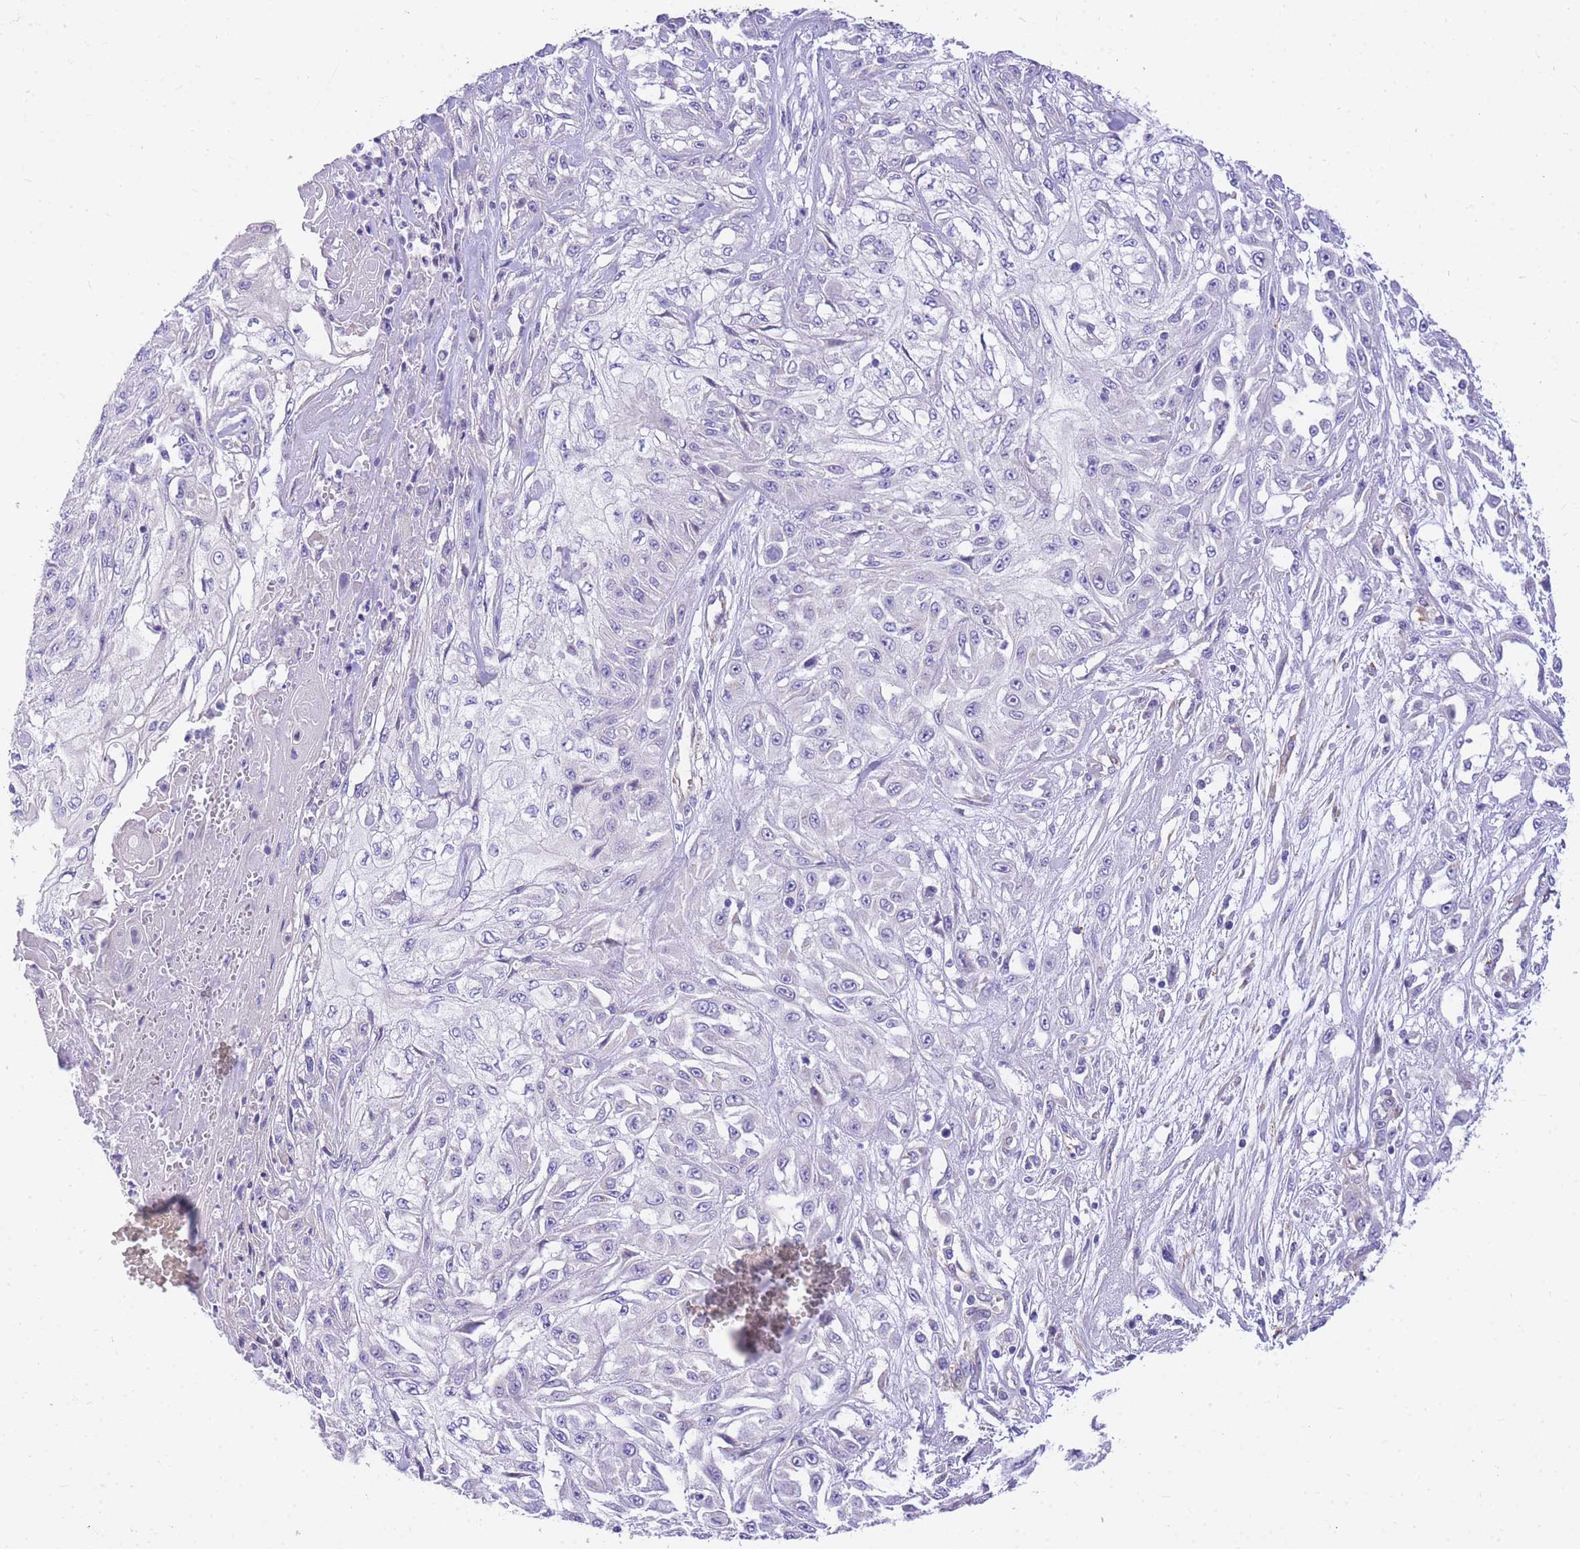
{"staining": {"intensity": "negative", "quantity": "none", "location": "none"}, "tissue": "skin cancer", "cell_type": "Tumor cells", "image_type": "cancer", "snomed": [{"axis": "morphology", "description": "Squamous cell carcinoma, NOS"}, {"axis": "morphology", "description": "Squamous cell carcinoma, metastatic, NOS"}, {"axis": "topography", "description": "Skin"}, {"axis": "topography", "description": "Lymph node"}], "caption": "Immunohistochemistry (IHC) of skin cancer displays no staining in tumor cells.", "gene": "S100PBP", "patient": {"sex": "male", "age": 75}}